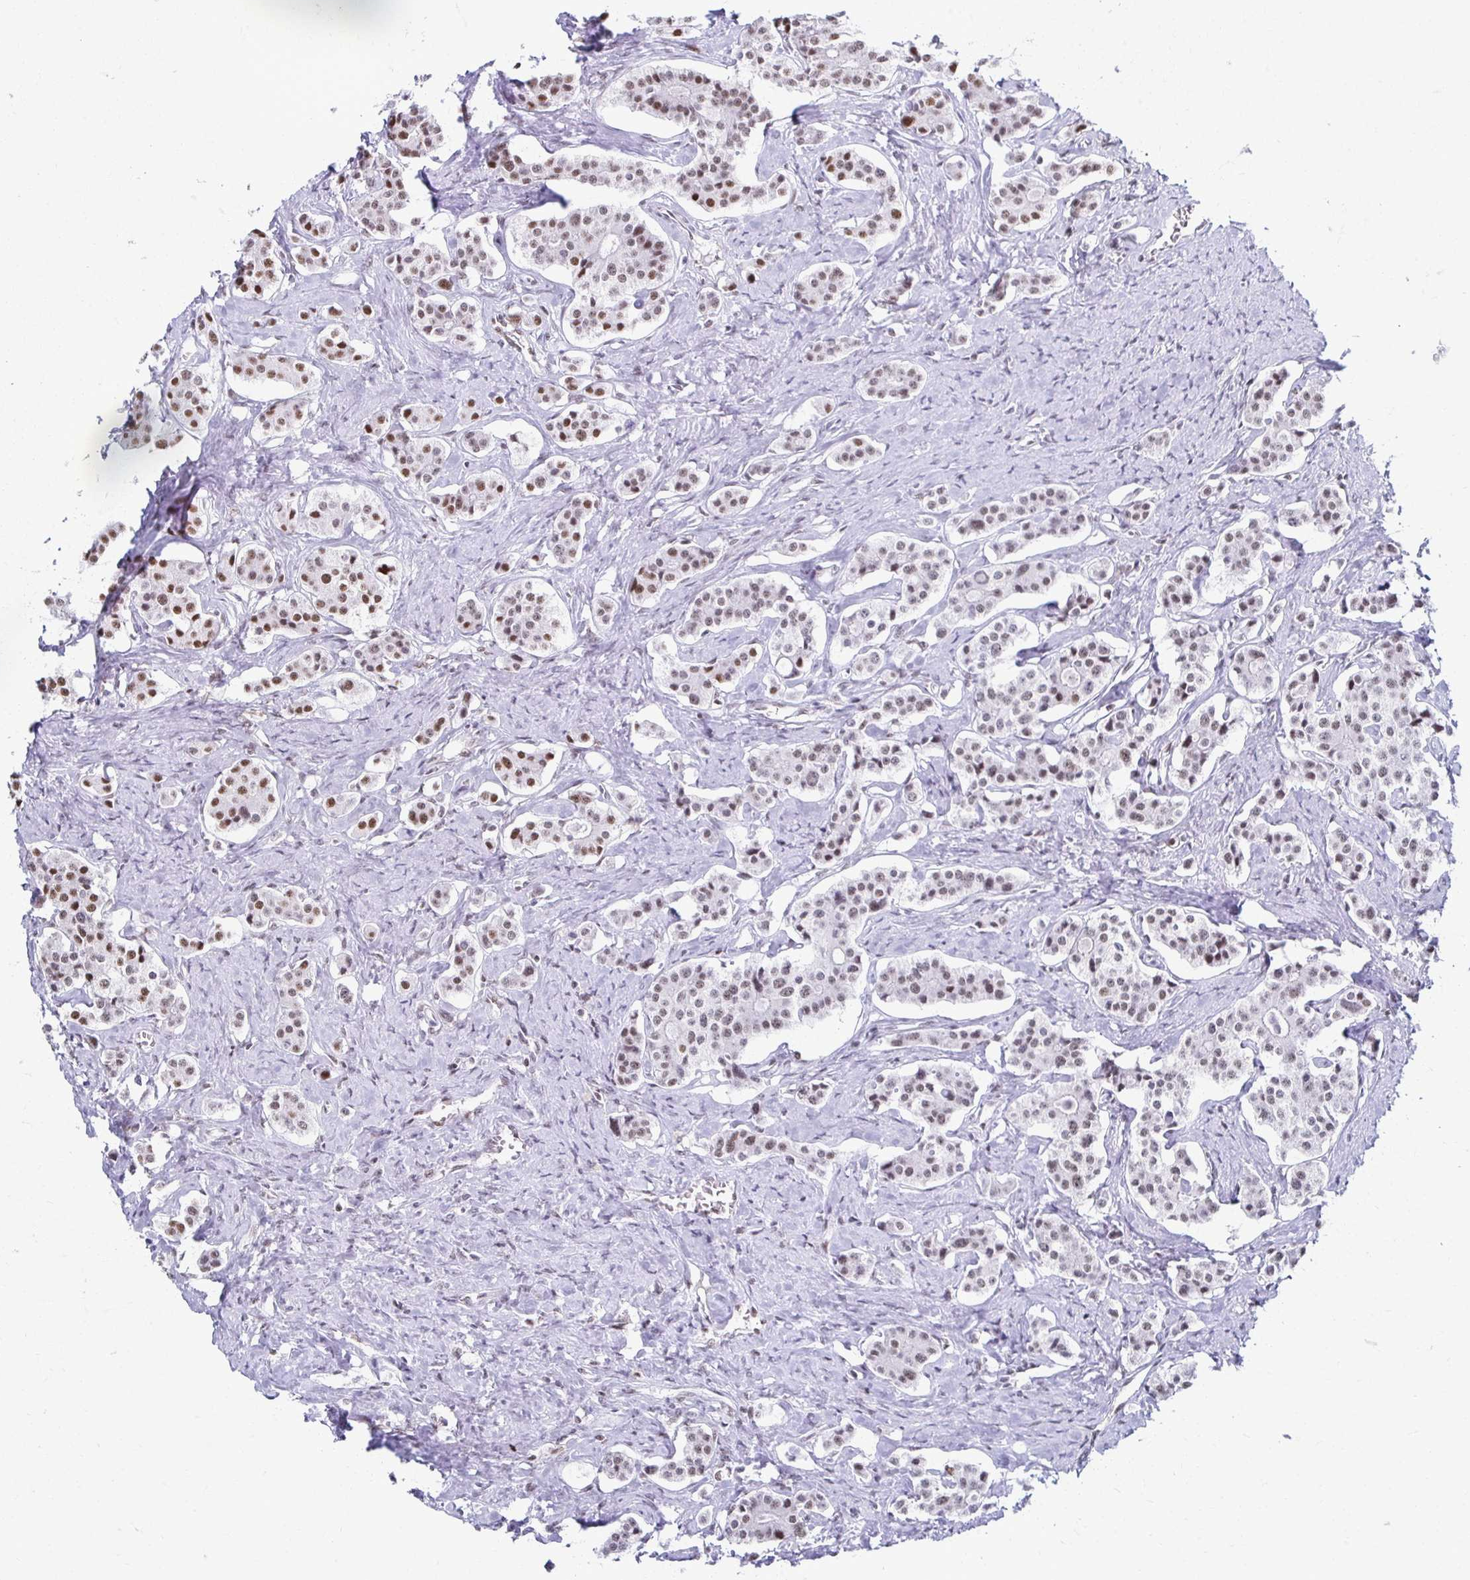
{"staining": {"intensity": "moderate", "quantity": "25%-75%", "location": "nuclear"}, "tissue": "carcinoid", "cell_type": "Tumor cells", "image_type": "cancer", "snomed": [{"axis": "morphology", "description": "Carcinoid, malignant, NOS"}, {"axis": "topography", "description": "Small intestine"}], "caption": "Carcinoid stained with DAB immunohistochemistry (IHC) reveals medium levels of moderate nuclear expression in approximately 25%-75% of tumor cells. (IHC, brightfield microscopy, high magnification).", "gene": "IRF7", "patient": {"sex": "male", "age": 63}}